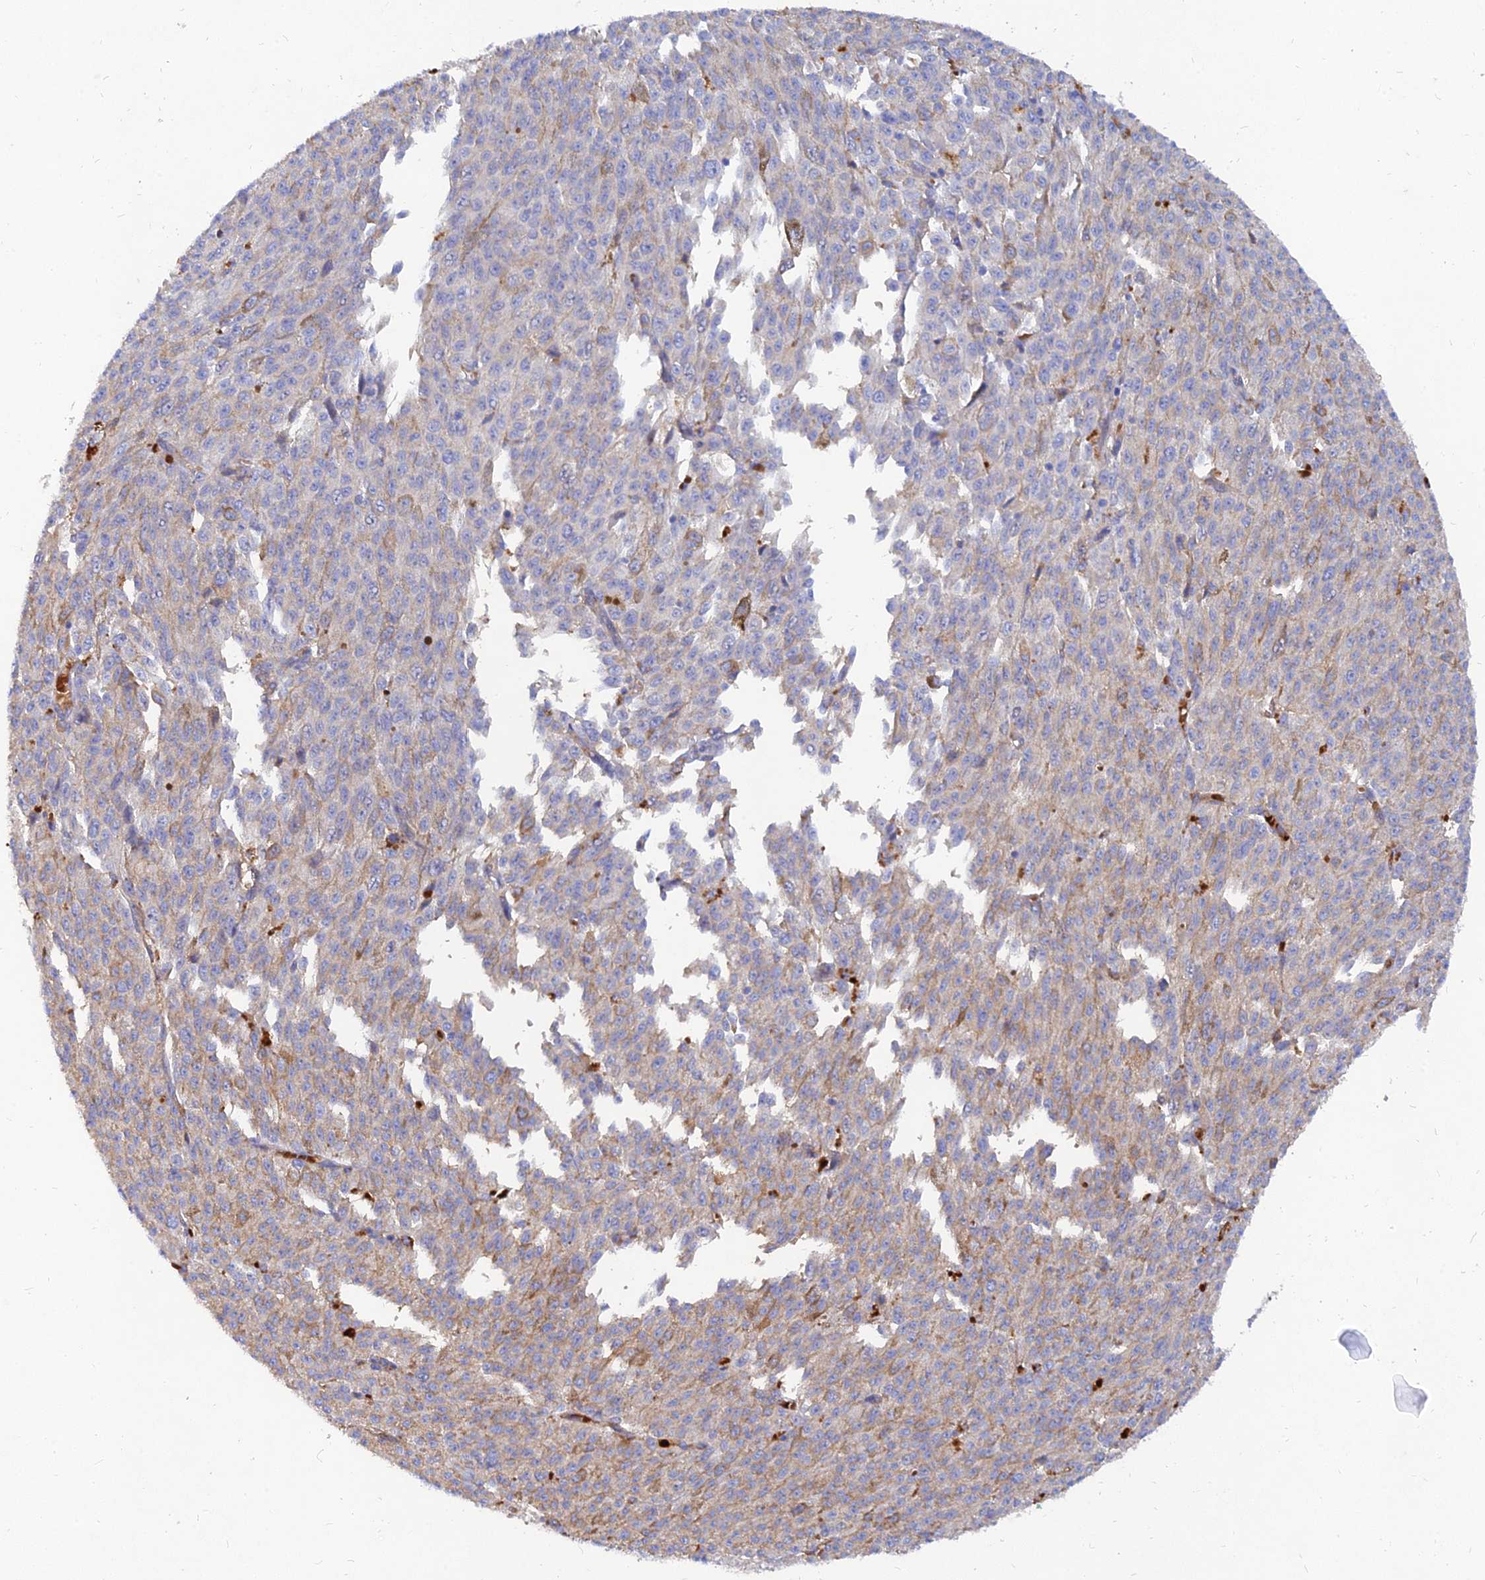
{"staining": {"intensity": "weak", "quantity": "<25%", "location": "cytoplasmic/membranous"}, "tissue": "melanoma", "cell_type": "Tumor cells", "image_type": "cancer", "snomed": [{"axis": "morphology", "description": "Malignant melanoma, NOS"}, {"axis": "topography", "description": "Skin"}], "caption": "DAB immunohistochemical staining of malignant melanoma displays no significant expression in tumor cells.", "gene": "MROH1", "patient": {"sex": "female", "age": 52}}